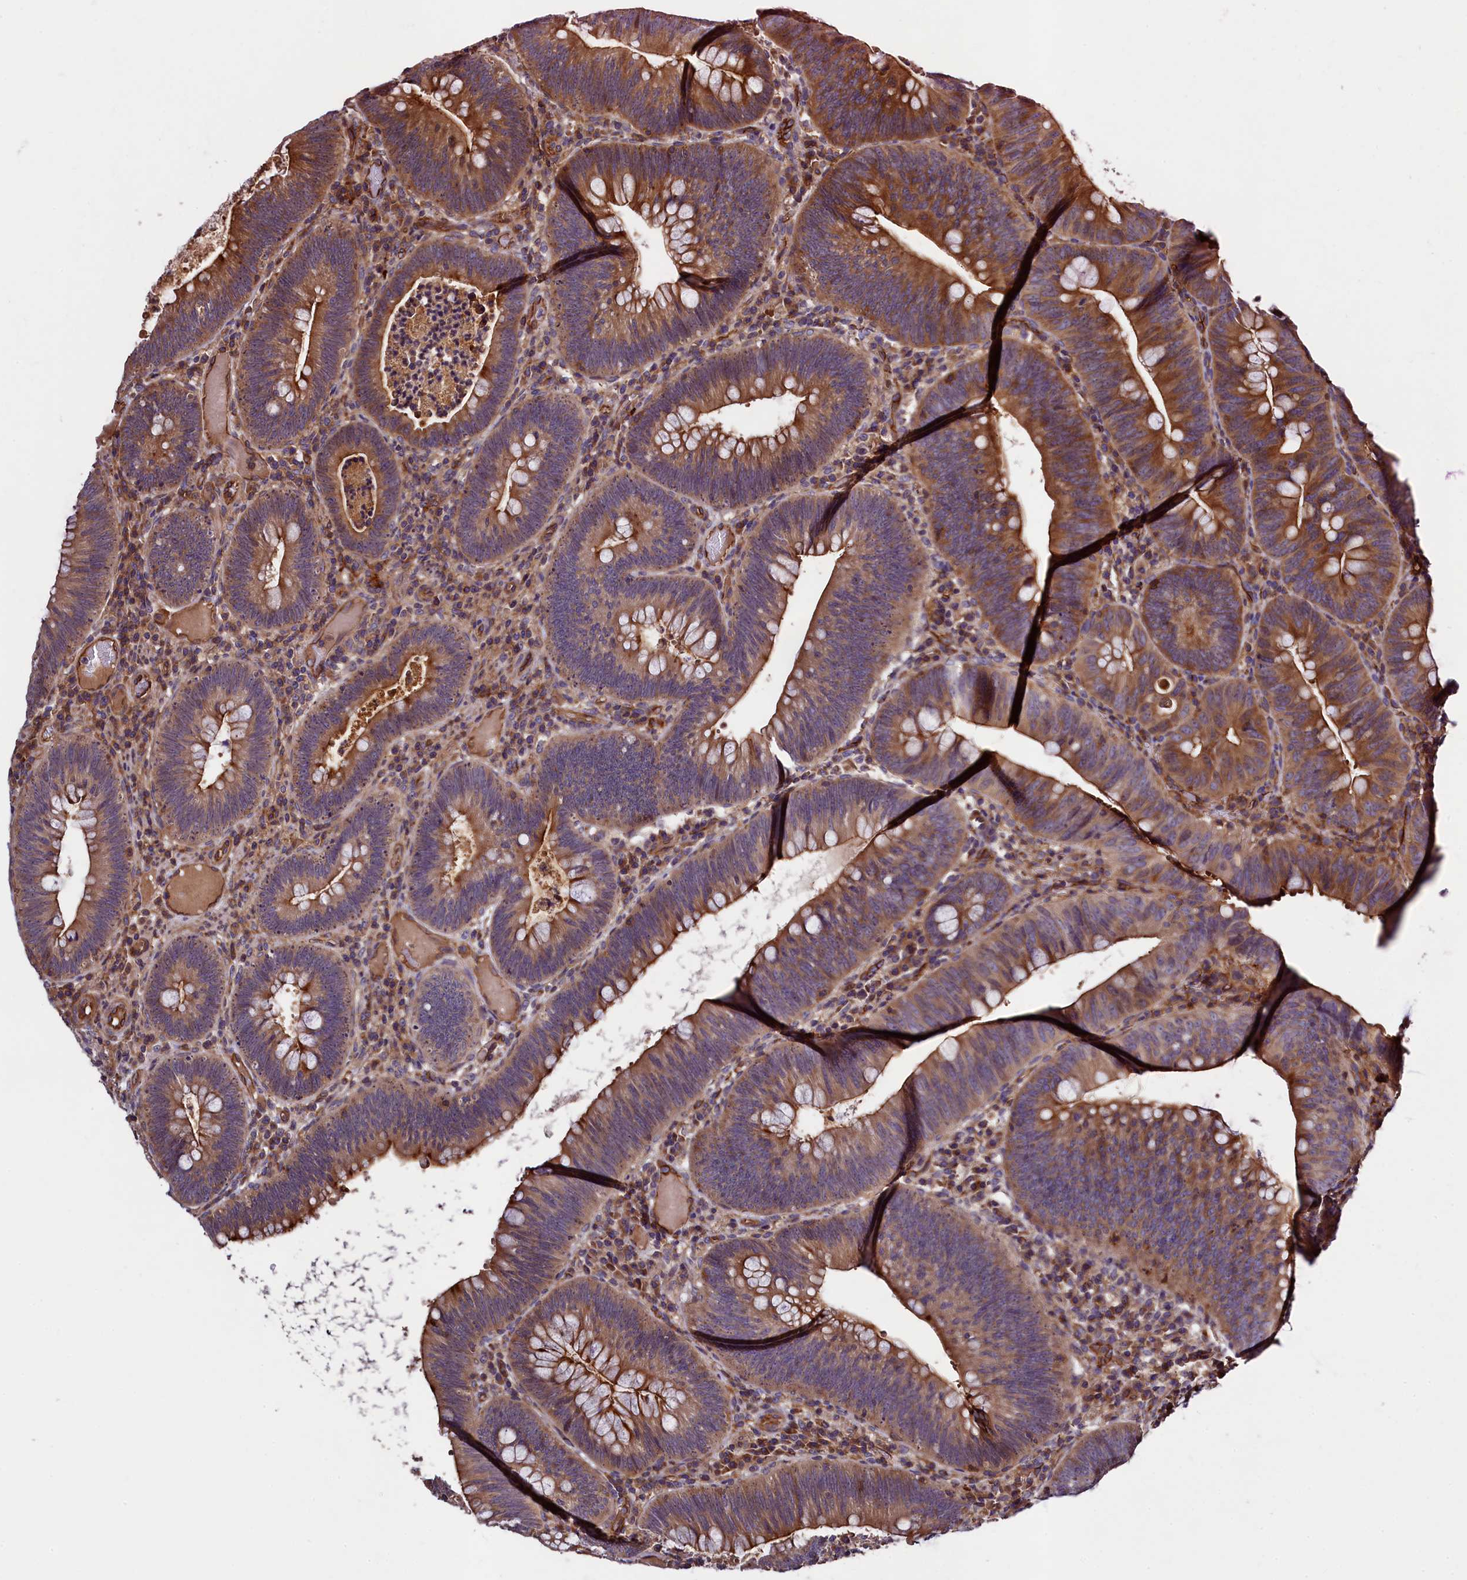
{"staining": {"intensity": "moderate", "quantity": ">75%", "location": "cytoplasmic/membranous"}, "tissue": "colorectal cancer", "cell_type": "Tumor cells", "image_type": "cancer", "snomed": [{"axis": "morphology", "description": "Adenocarcinoma, NOS"}, {"axis": "topography", "description": "Rectum"}], "caption": "DAB immunohistochemical staining of human adenocarcinoma (colorectal) shows moderate cytoplasmic/membranous protein expression in approximately >75% of tumor cells.", "gene": "KLHDC4", "patient": {"sex": "female", "age": 75}}